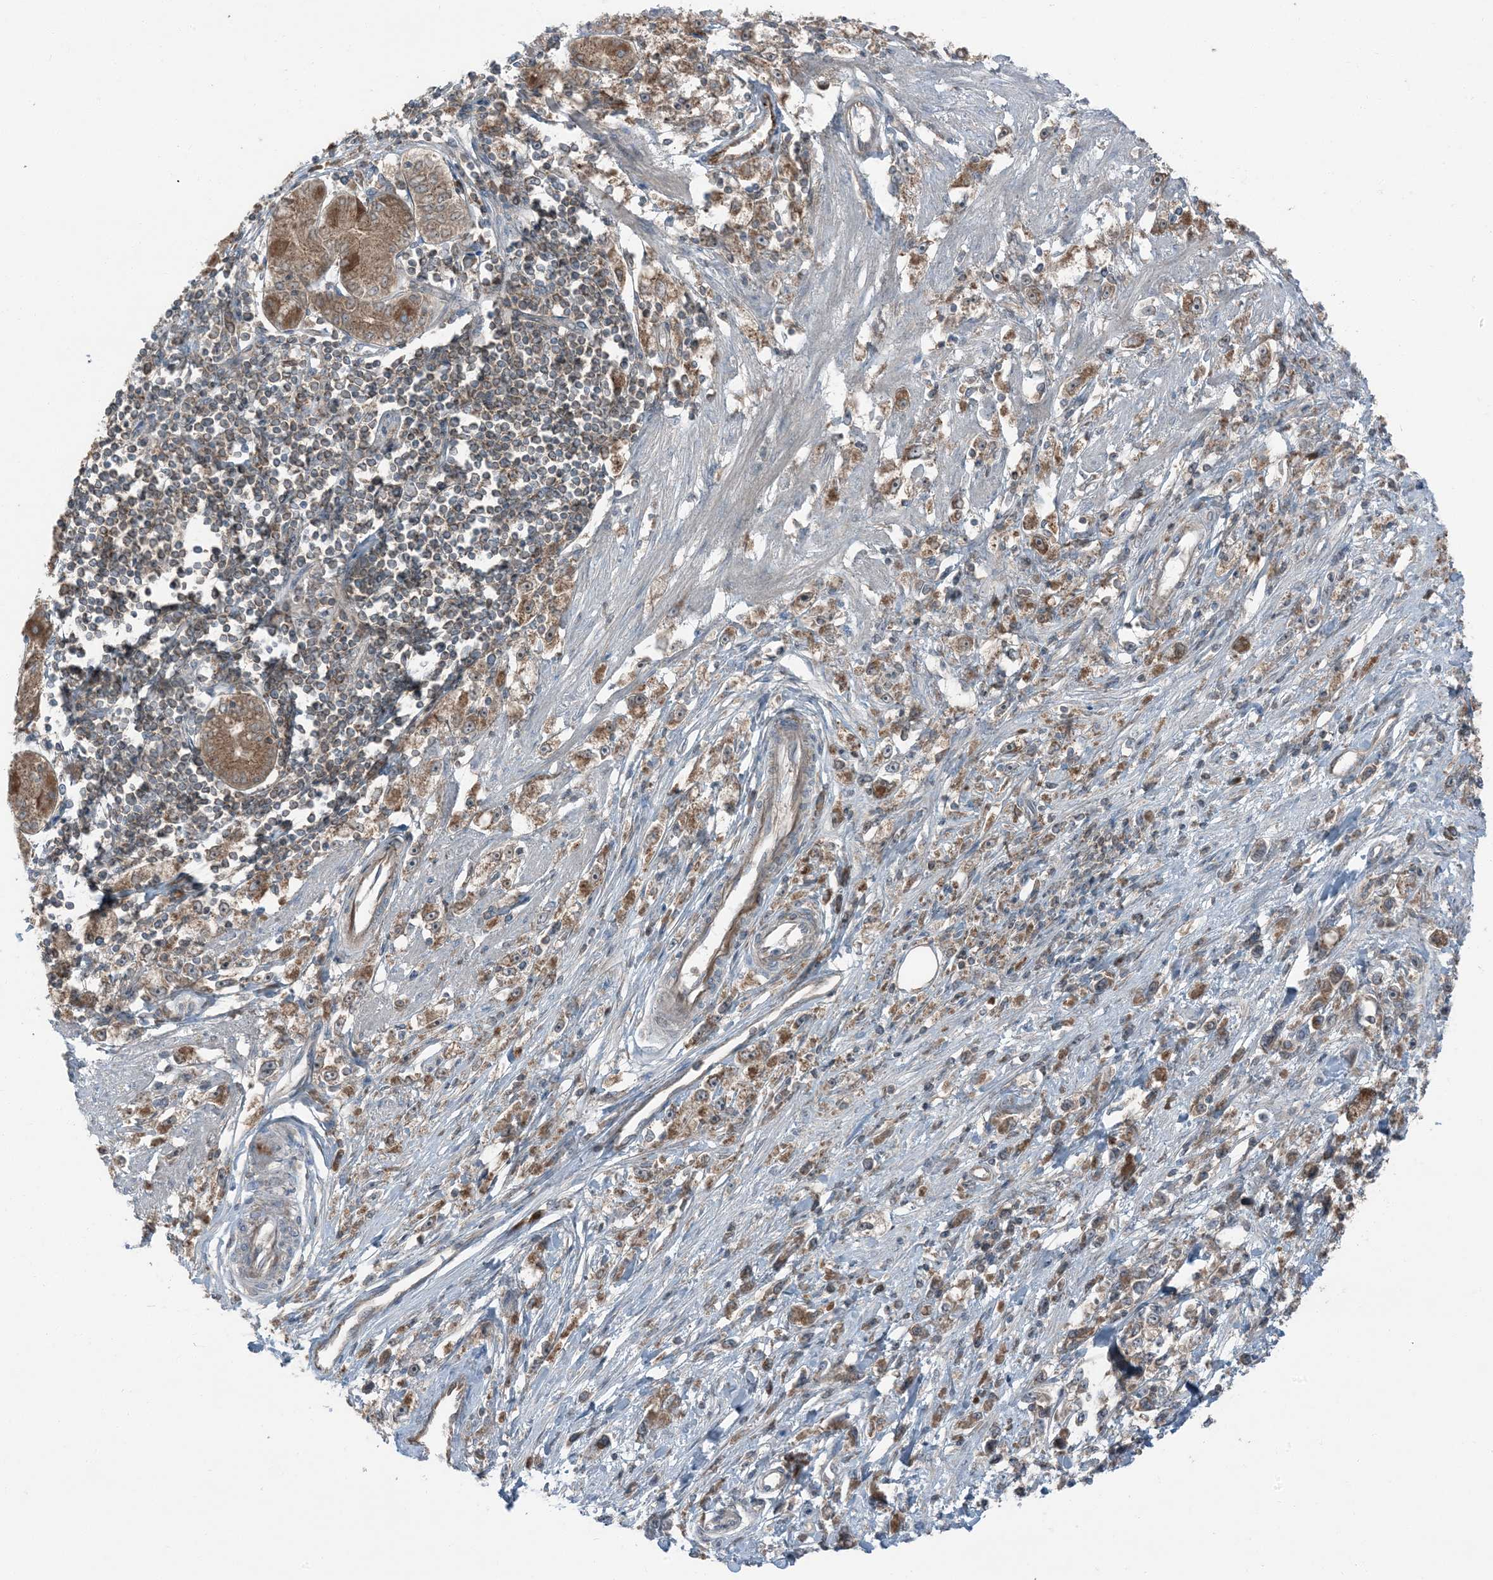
{"staining": {"intensity": "moderate", "quantity": ">75%", "location": "cytoplasmic/membranous"}, "tissue": "stomach cancer", "cell_type": "Tumor cells", "image_type": "cancer", "snomed": [{"axis": "morphology", "description": "Adenocarcinoma, NOS"}, {"axis": "topography", "description": "Stomach"}], "caption": "Moderate cytoplasmic/membranous positivity for a protein is seen in about >75% of tumor cells of stomach cancer using immunohistochemistry (IHC).", "gene": "RAB3GAP1", "patient": {"sex": "female", "age": 59}}